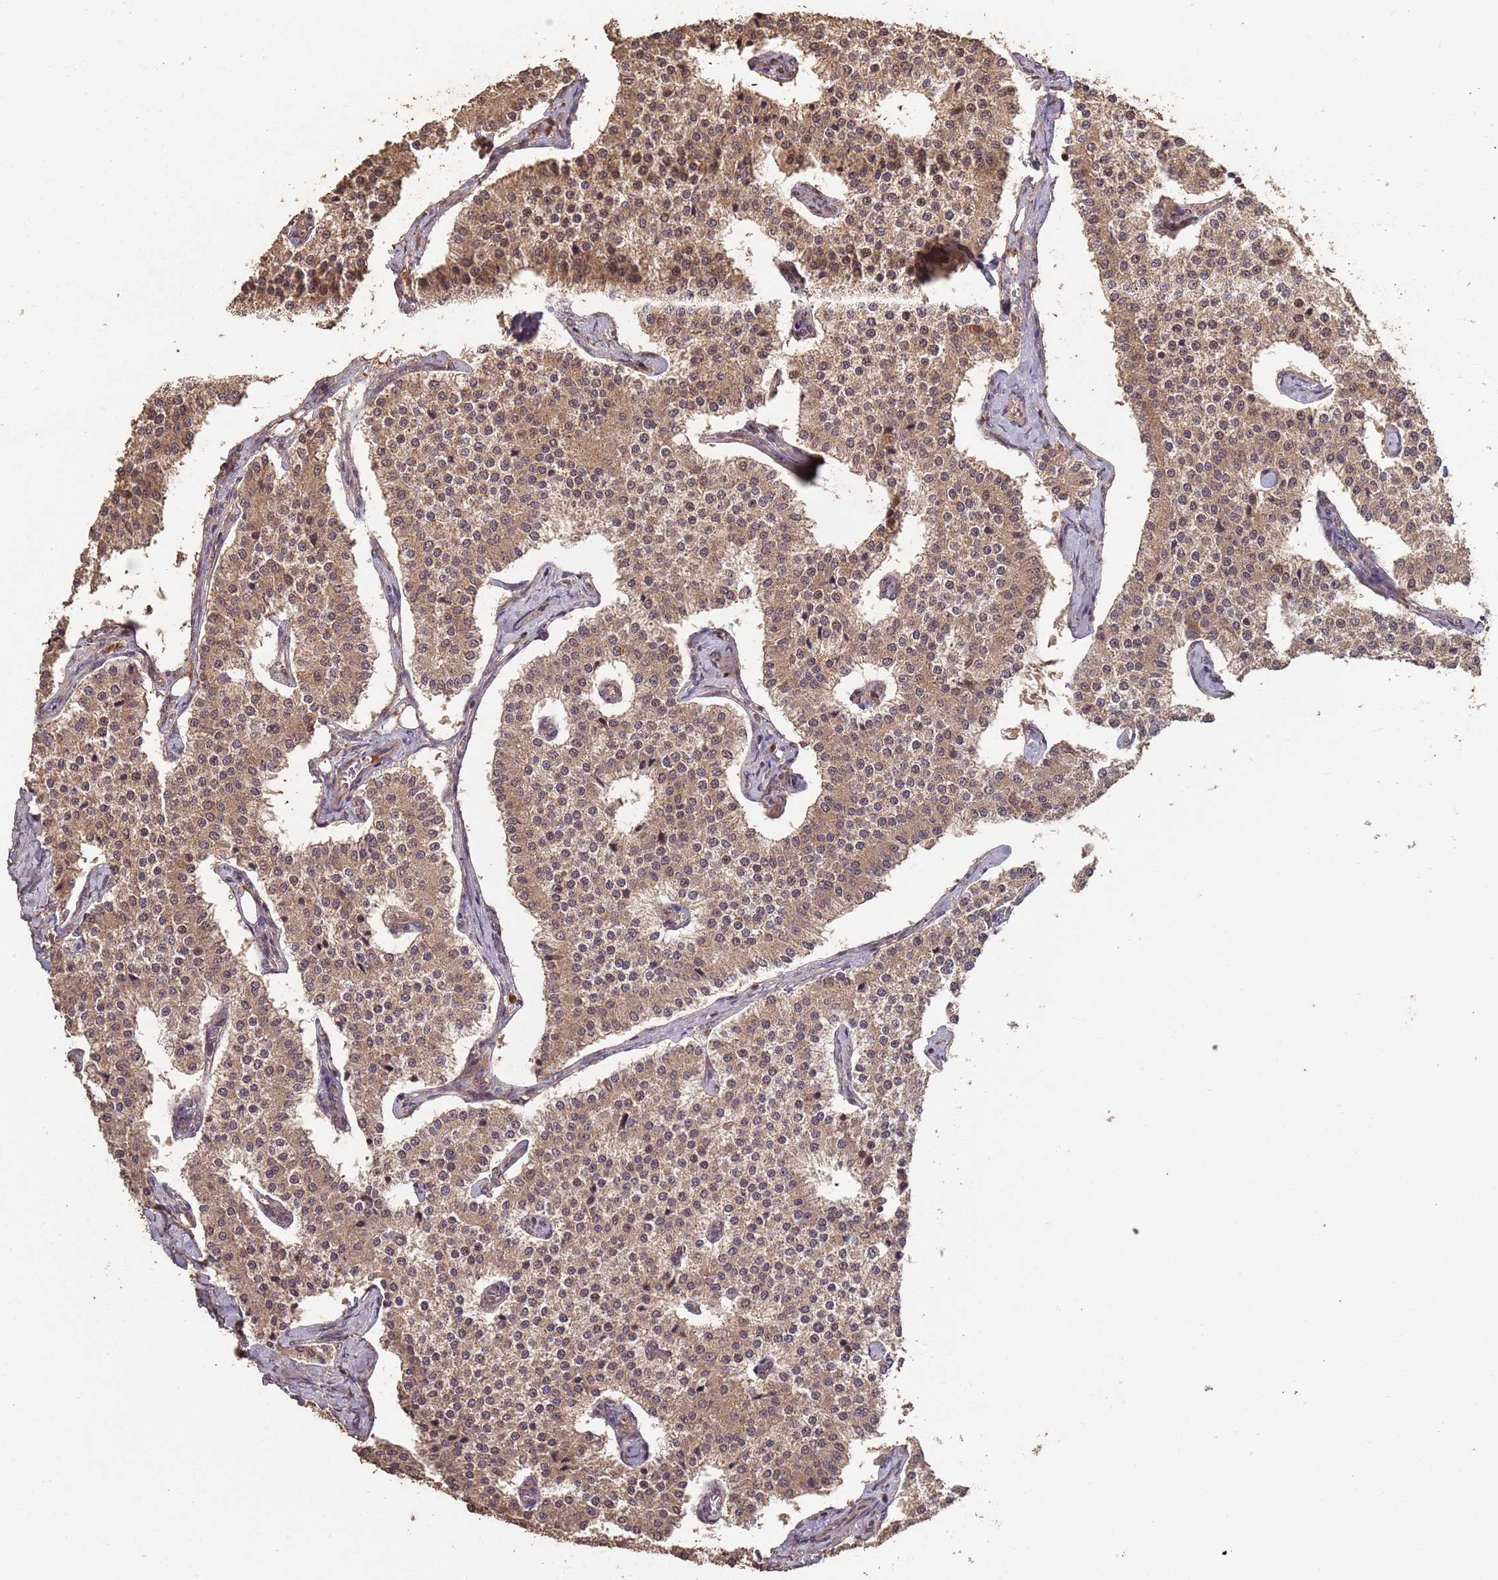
{"staining": {"intensity": "moderate", "quantity": ">75%", "location": "cytoplasmic/membranous,nuclear"}, "tissue": "carcinoid", "cell_type": "Tumor cells", "image_type": "cancer", "snomed": [{"axis": "morphology", "description": "Carcinoid, malignant, NOS"}, {"axis": "topography", "description": "Colon"}], "caption": "Human malignant carcinoid stained with a brown dye reveals moderate cytoplasmic/membranous and nuclear positive staining in about >75% of tumor cells.", "gene": "FRAT1", "patient": {"sex": "female", "age": 52}}